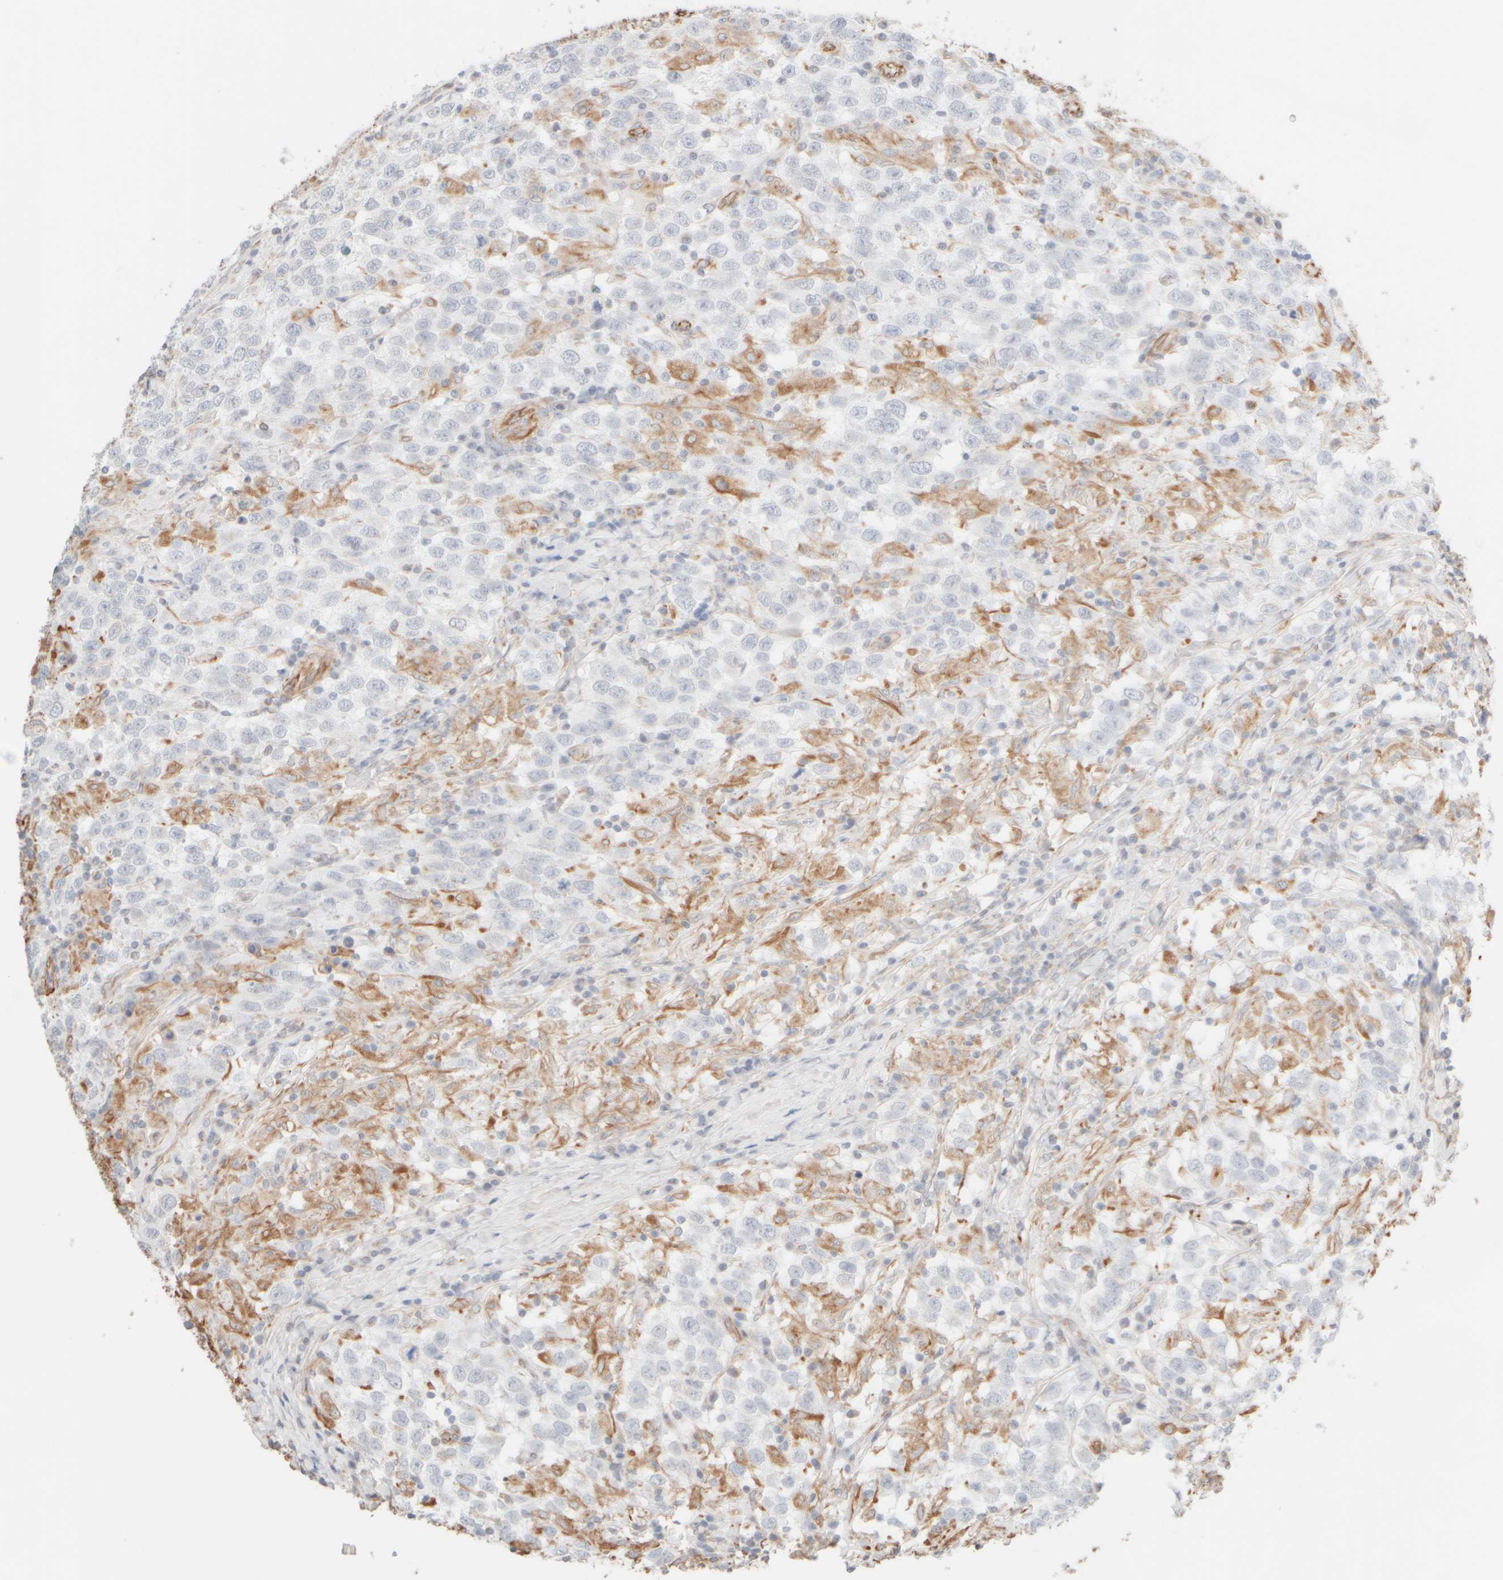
{"staining": {"intensity": "negative", "quantity": "none", "location": "none"}, "tissue": "testis cancer", "cell_type": "Tumor cells", "image_type": "cancer", "snomed": [{"axis": "morphology", "description": "Seminoma, NOS"}, {"axis": "topography", "description": "Testis"}], "caption": "IHC histopathology image of human testis cancer (seminoma) stained for a protein (brown), which shows no positivity in tumor cells. The staining is performed using DAB brown chromogen with nuclei counter-stained in using hematoxylin.", "gene": "KRT15", "patient": {"sex": "male", "age": 41}}